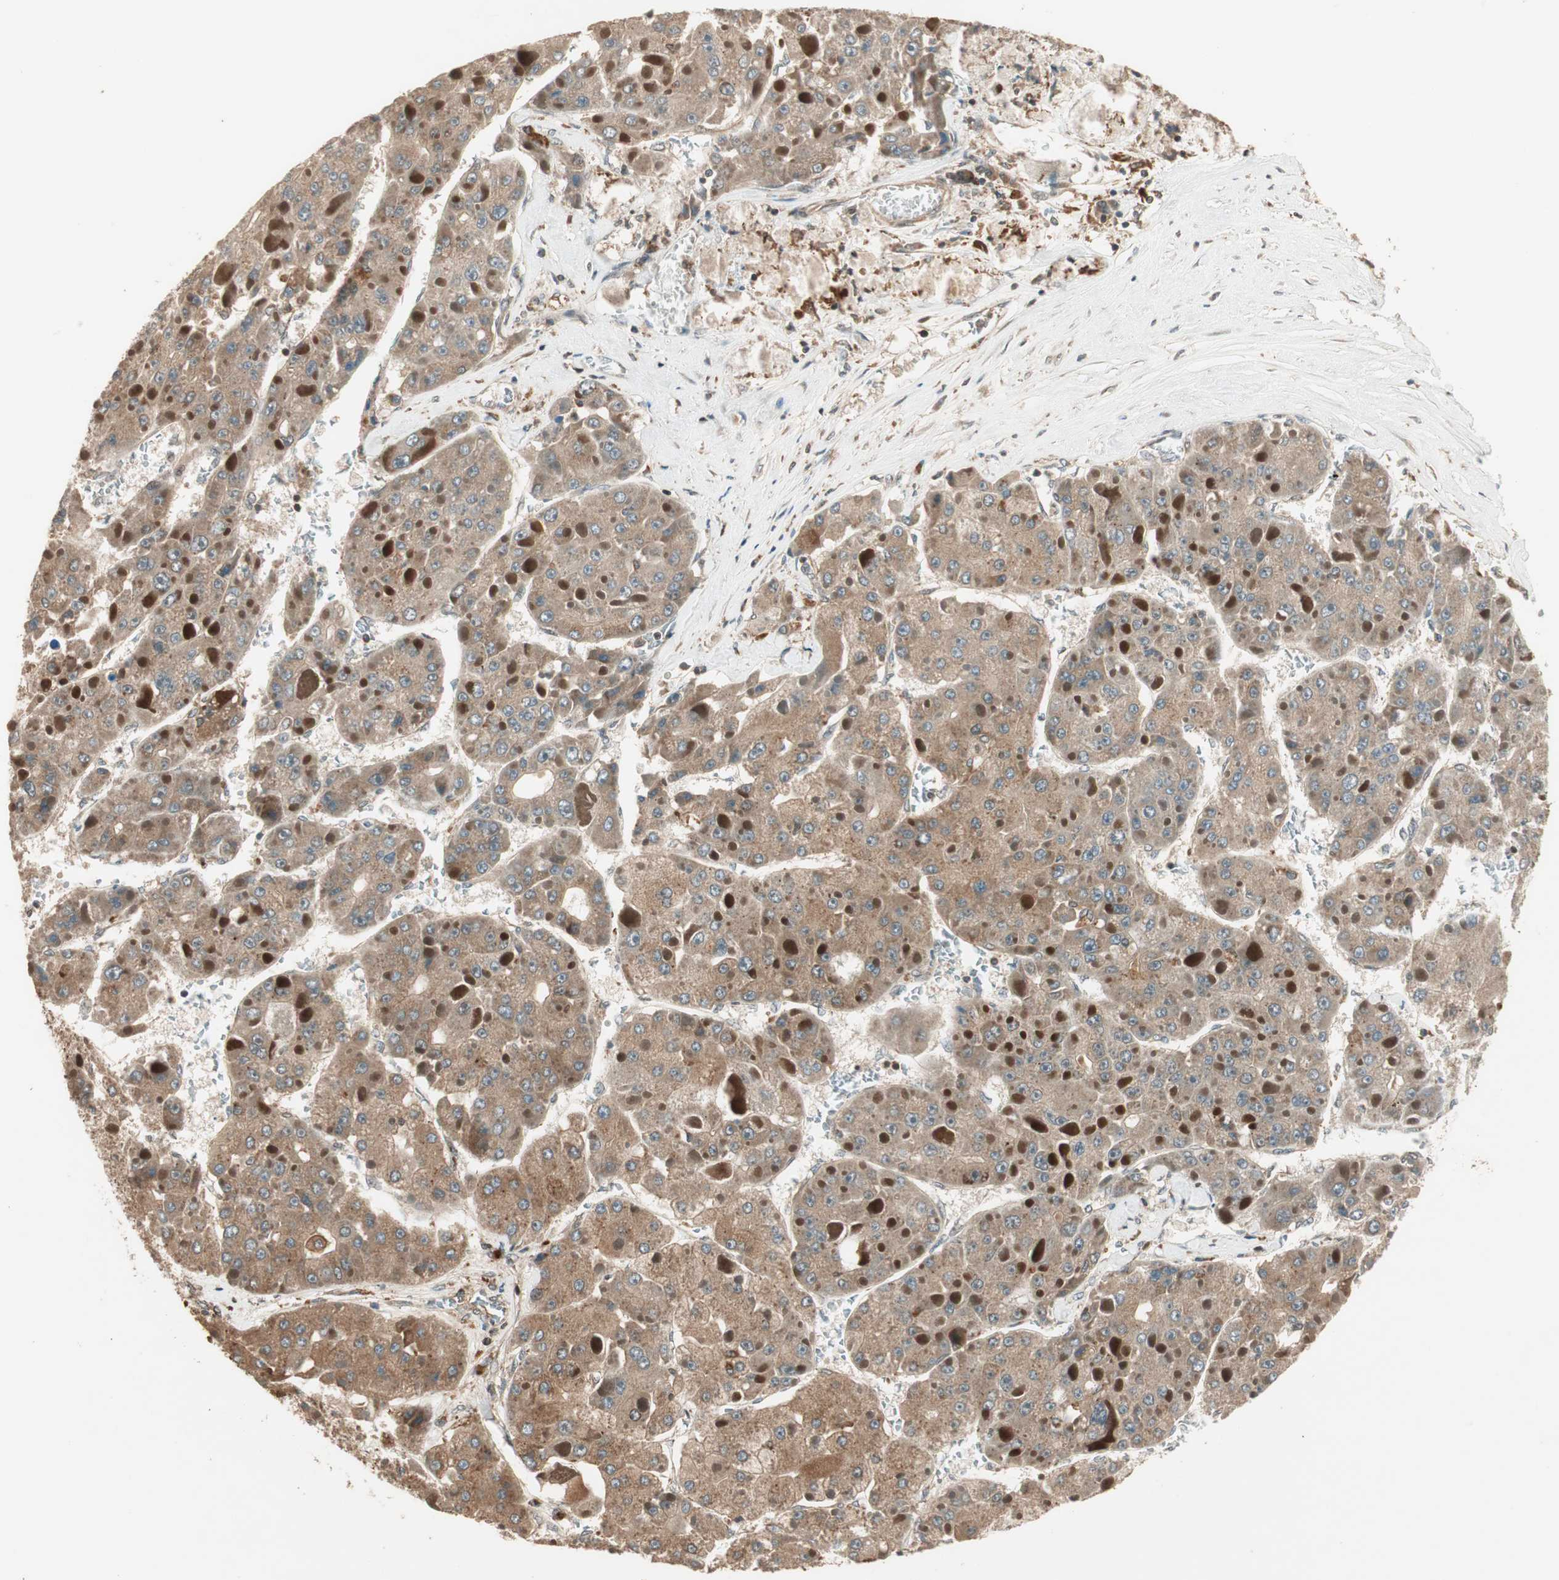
{"staining": {"intensity": "moderate", "quantity": ">75%", "location": "cytoplasmic/membranous"}, "tissue": "liver cancer", "cell_type": "Tumor cells", "image_type": "cancer", "snomed": [{"axis": "morphology", "description": "Carcinoma, Hepatocellular, NOS"}, {"axis": "topography", "description": "Liver"}], "caption": "Immunohistochemical staining of liver hepatocellular carcinoma displays medium levels of moderate cytoplasmic/membranous protein expression in approximately >75% of tumor cells. Using DAB (3,3'-diaminobenzidine) (brown) and hematoxylin (blue) stains, captured at high magnification using brightfield microscopy.", "gene": "CNOT4", "patient": {"sex": "female", "age": 73}}